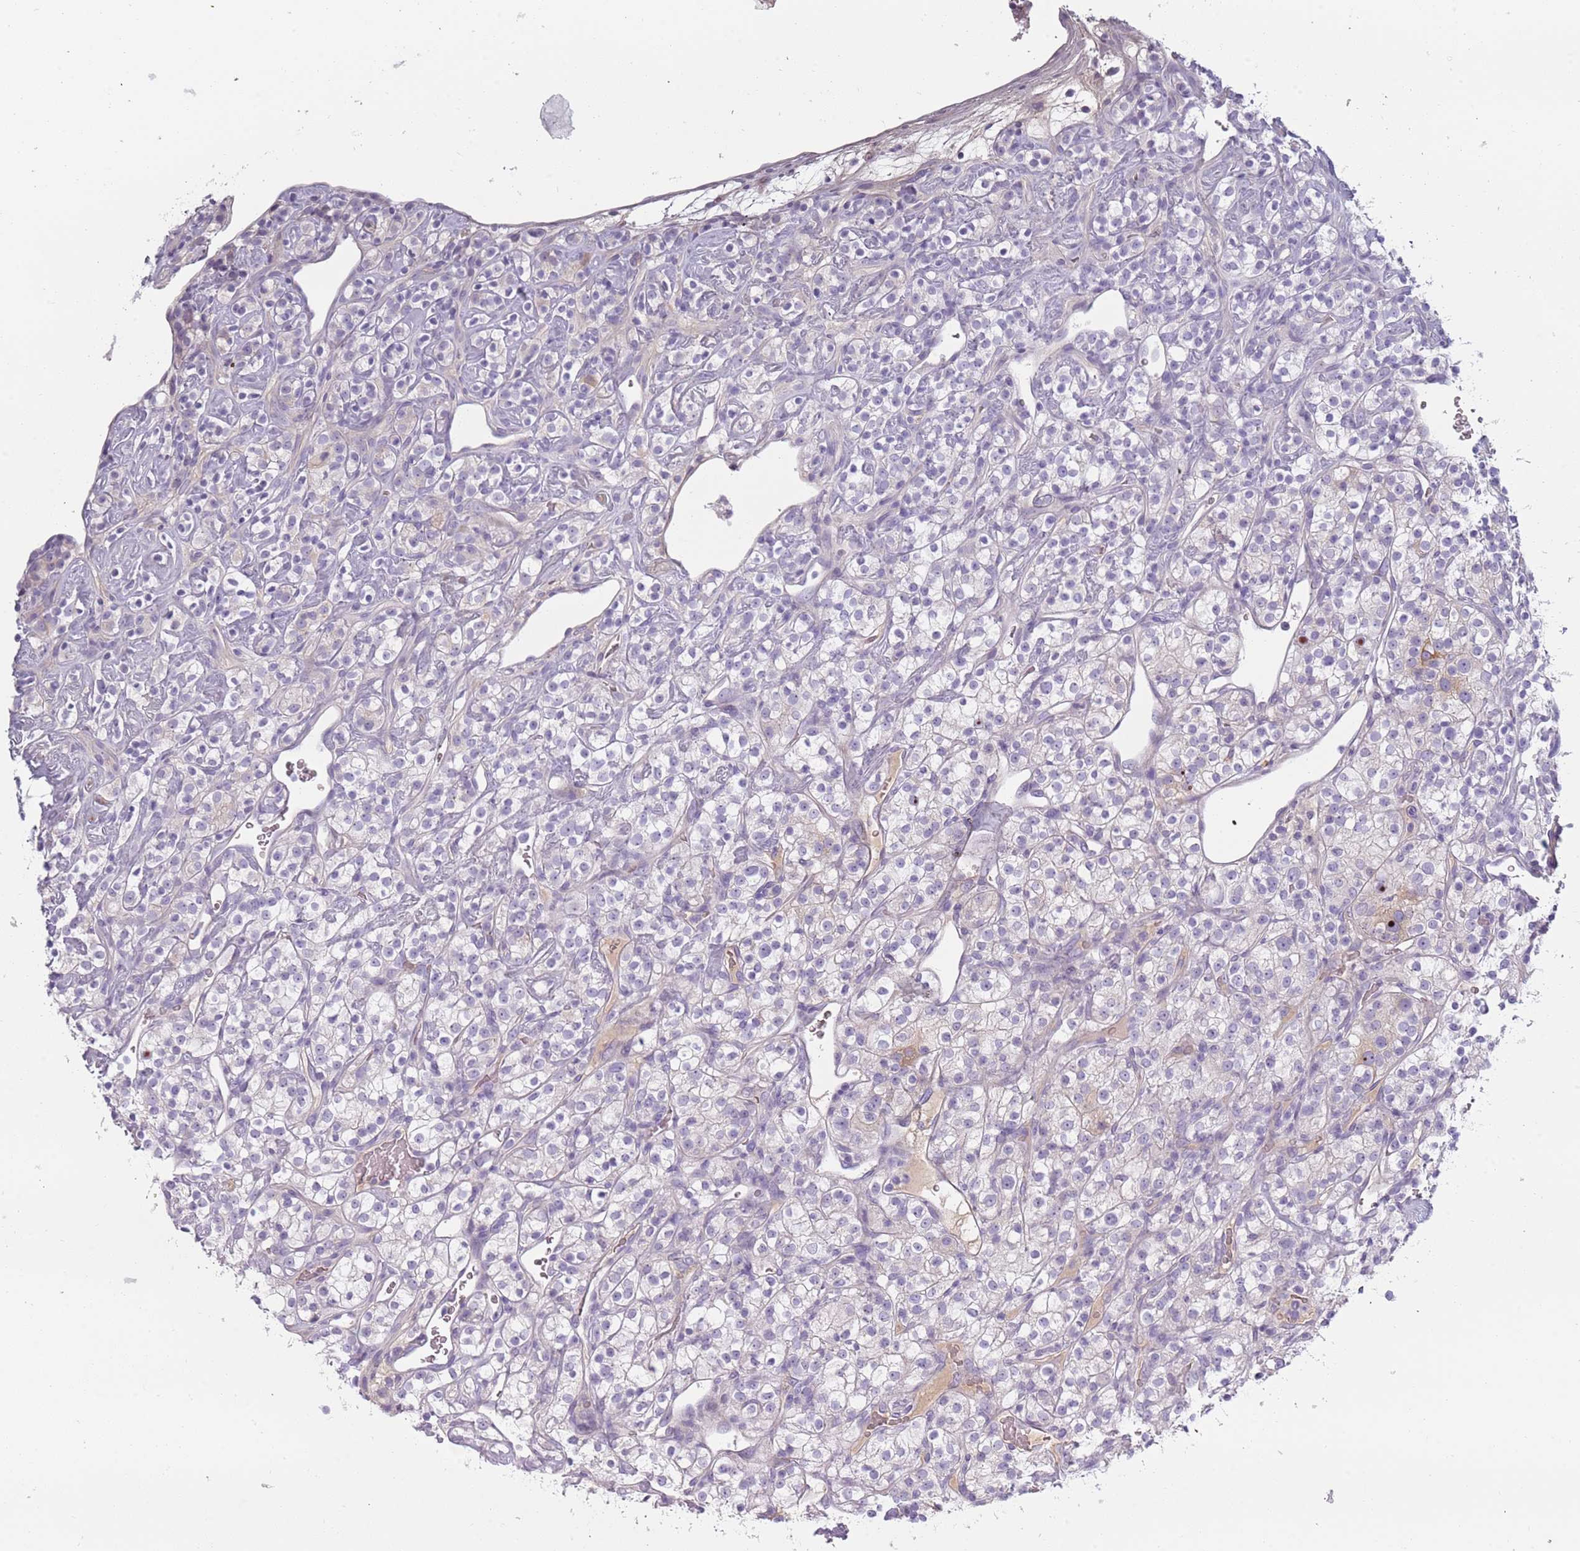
{"staining": {"intensity": "weak", "quantity": "<25%", "location": "cytoplasmic/membranous"}, "tissue": "renal cancer", "cell_type": "Tumor cells", "image_type": "cancer", "snomed": [{"axis": "morphology", "description": "Adenocarcinoma, NOS"}, {"axis": "topography", "description": "Kidney"}], "caption": "High magnification brightfield microscopy of adenocarcinoma (renal) stained with DAB (3,3'-diaminobenzidine) (brown) and counterstained with hematoxylin (blue): tumor cells show no significant positivity.", "gene": "TNFRSF6B", "patient": {"sex": "male", "age": 77}}